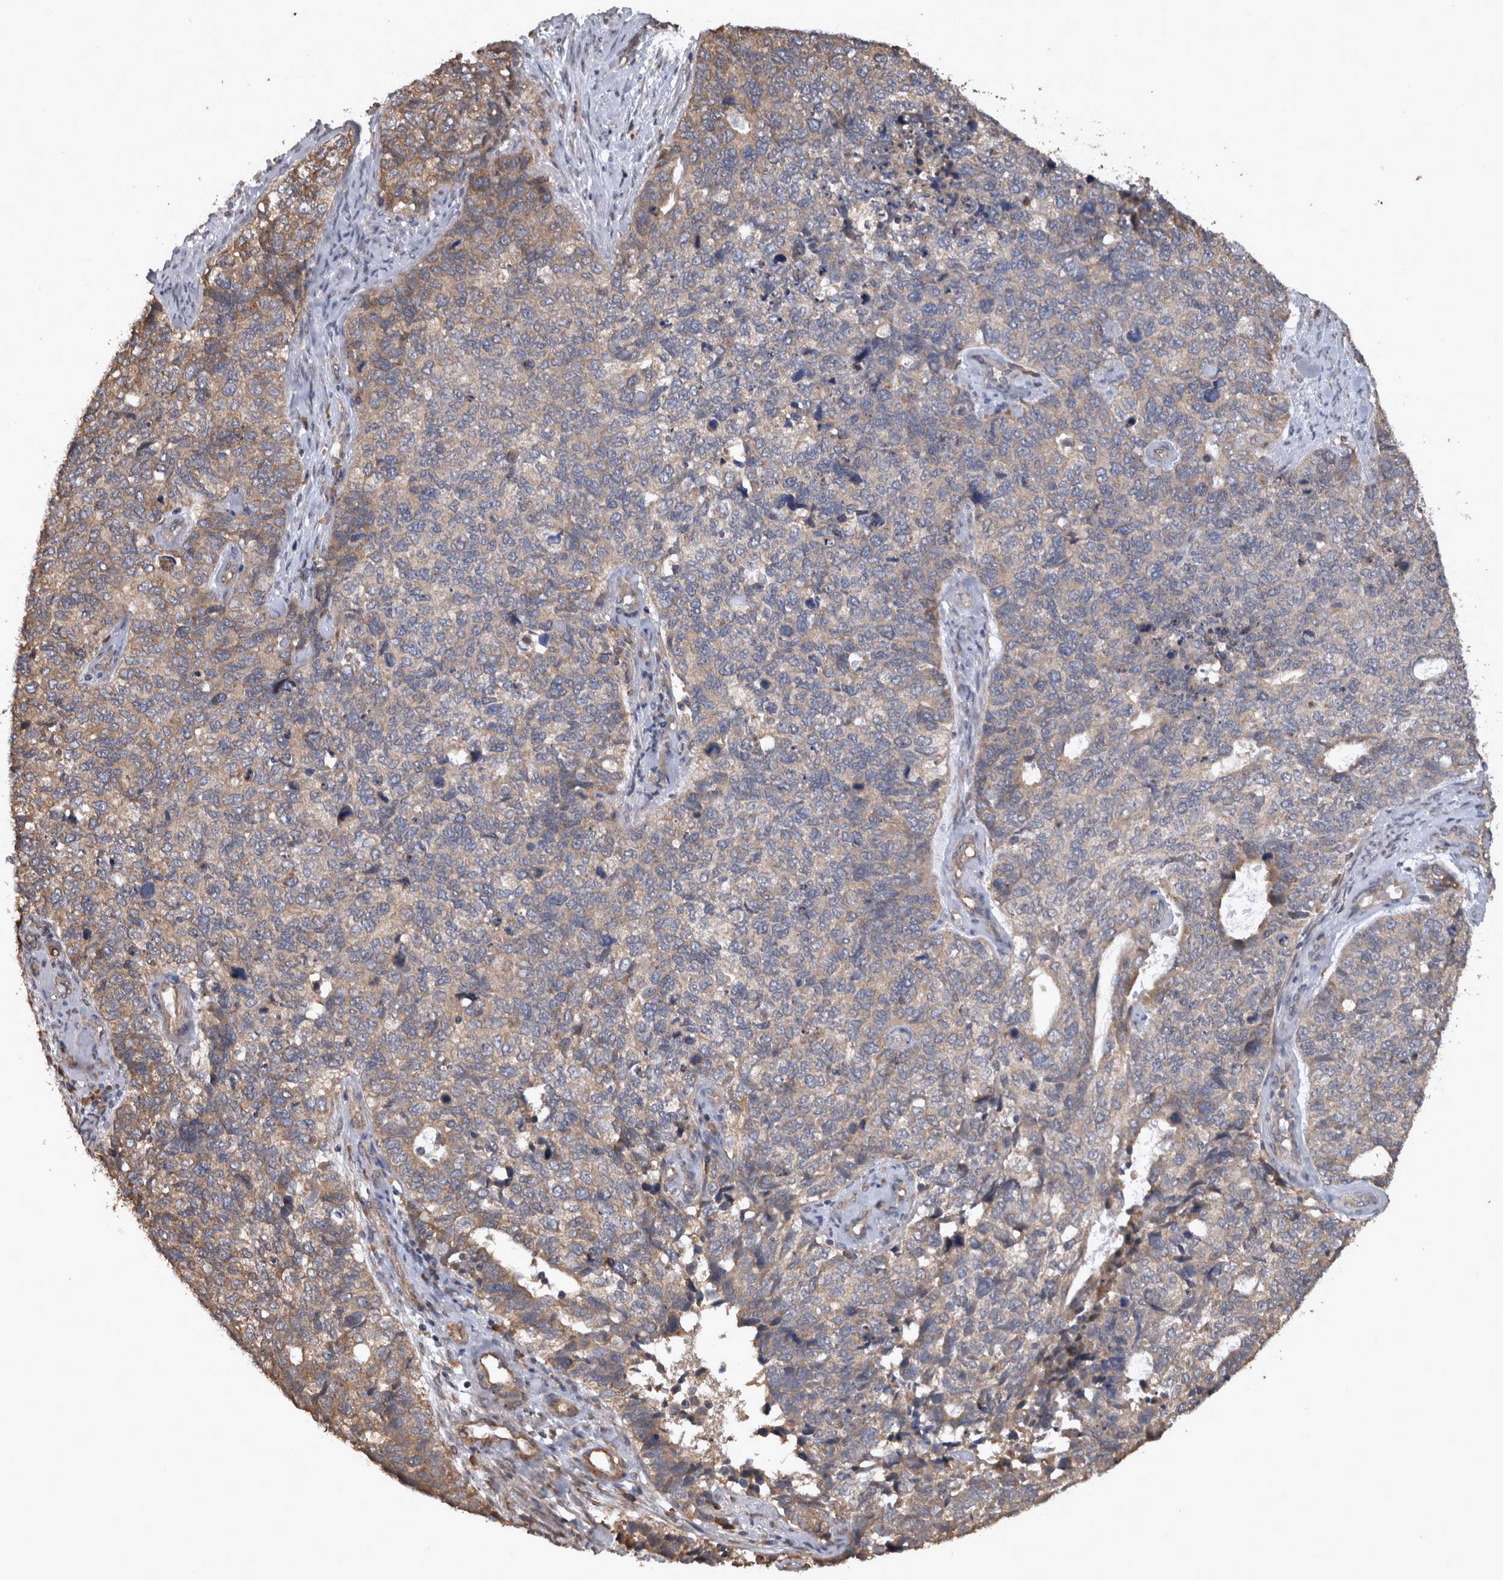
{"staining": {"intensity": "weak", "quantity": "<25%", "location": "cytoplasmic/membranous"}, "tissue": "cervical cancer", "cell_type": "Tumor cells", "image_type": "cancer", "snomed": [{"axis": "morphology", "description": "Squamous cell carcinoma, NOS"}, {"axis": "topography", "description": "Cervix"}], "caption": "An image of human cervical cancer is negative for staining in tumor cells. (DAB immunohistochemistry, high magnification).", "gene": "TMED7", "patient": {"sex": "female", "age": 63}}